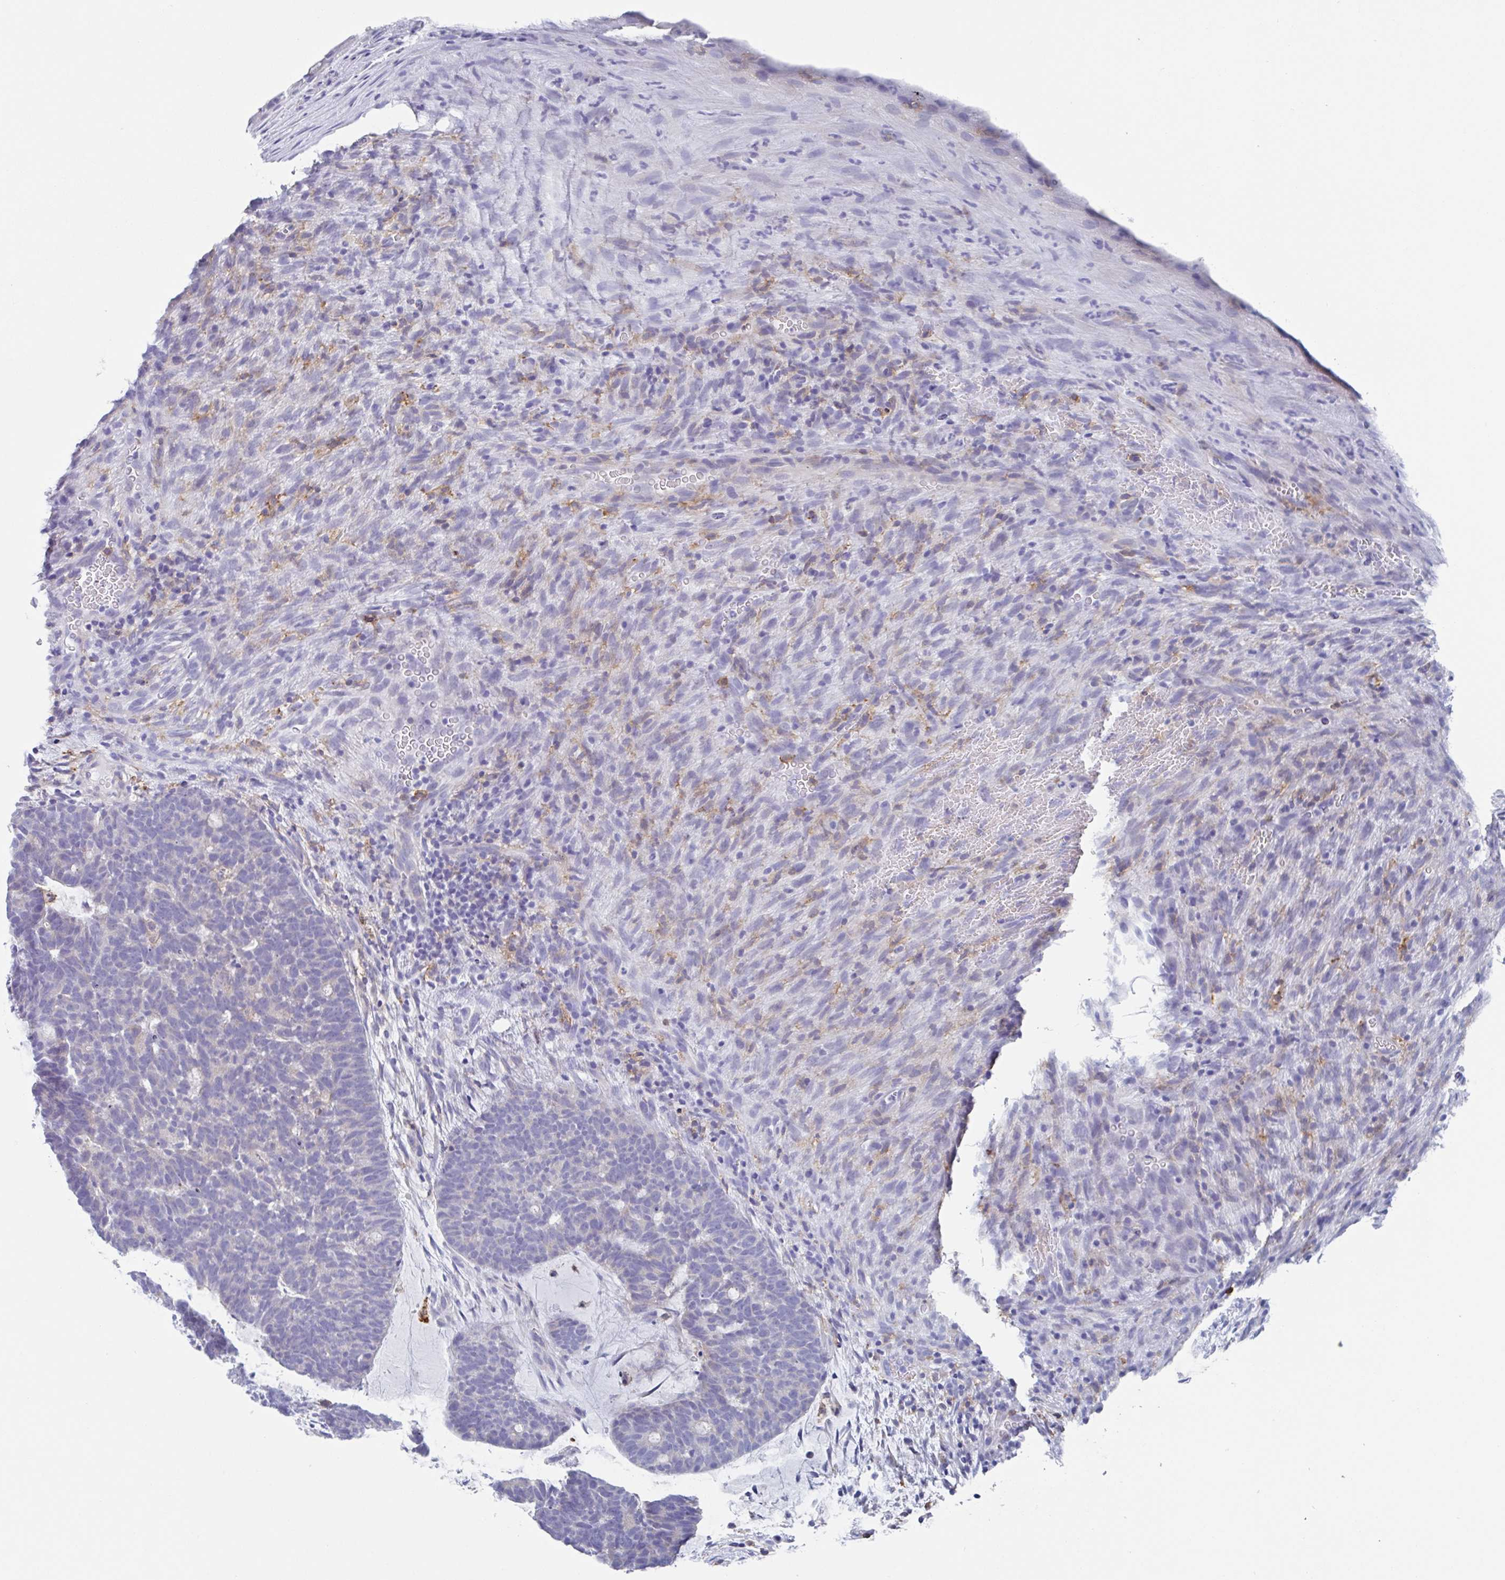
{"staining": {"intensity": "negative", "quantity": "none", "location": "none"}, "tissue": "head and neck cancer", "cell_type": "Tumor cells", "image_type": "cancer", "snomed": [{"axis": "morphology", "description": "Adenocarcinoma, NOS"}, {"axis": "topography", "description": "Head-Neck"}], "caption": "Immunohistochemistry image of human head and neck adenocarcinoma stained for a protein (brown), which exhibits no positivity in tumor cells.", "gene": "FCGR3A", "patient": {"sex": "female", "age": 81}}